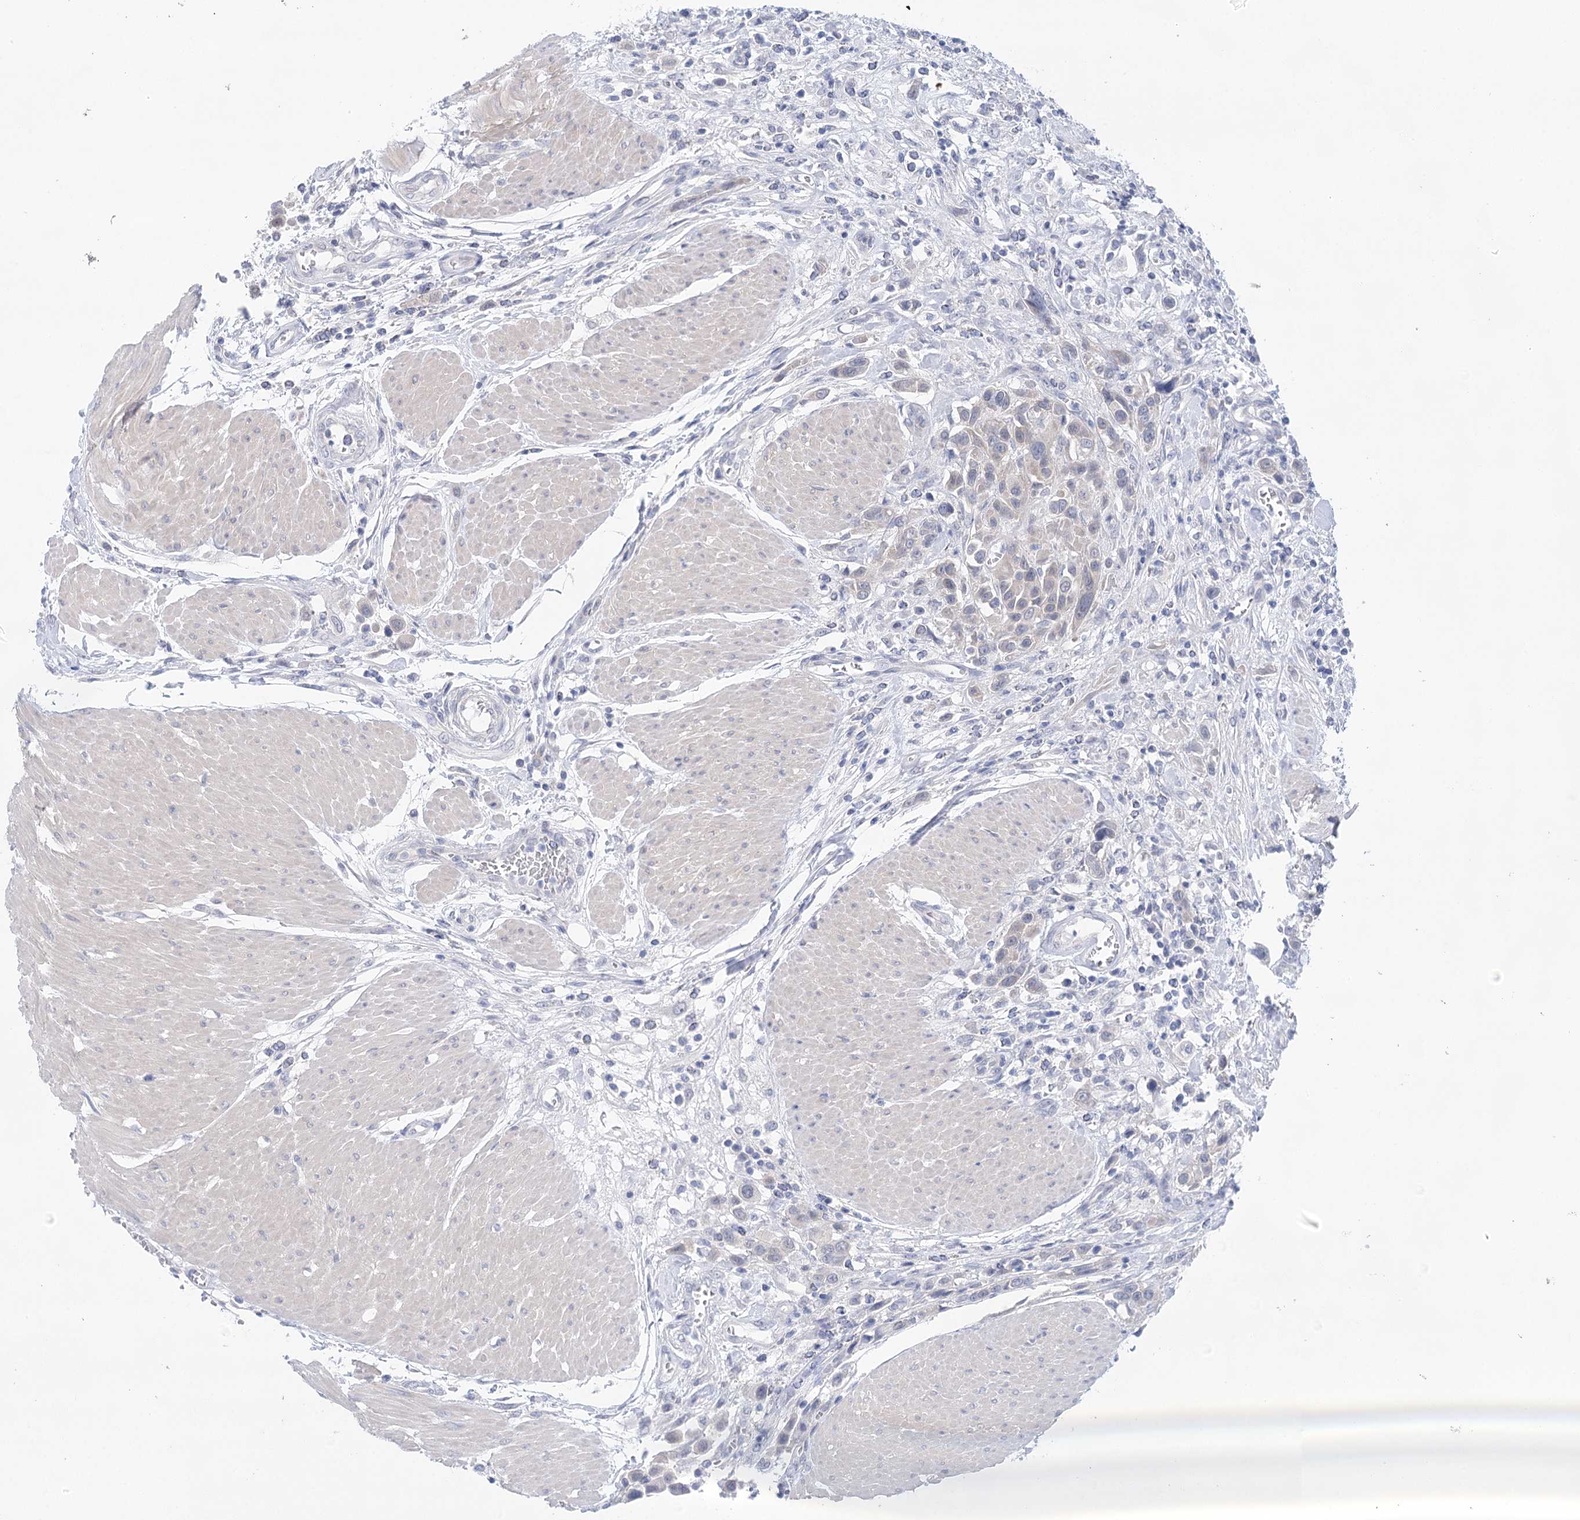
{"staining": {"intensity": "negative", "quantity": "none", "location": "none"}, "tissue": "urothelial cancer", "cell_type": "Tumor cells", "image_type": "cancer", "snomed": [{"axis": "morphology", "description": "Urothelial carcinoma, High grade"}, {"axis": "topography", "description": "Urinary bladder"}], "caption": "There is no significant expression in tumor cells of urothelial carcinoma (high-grade).", "gene": "LALBA", "patient": {"sex": "male", "age": 50}}